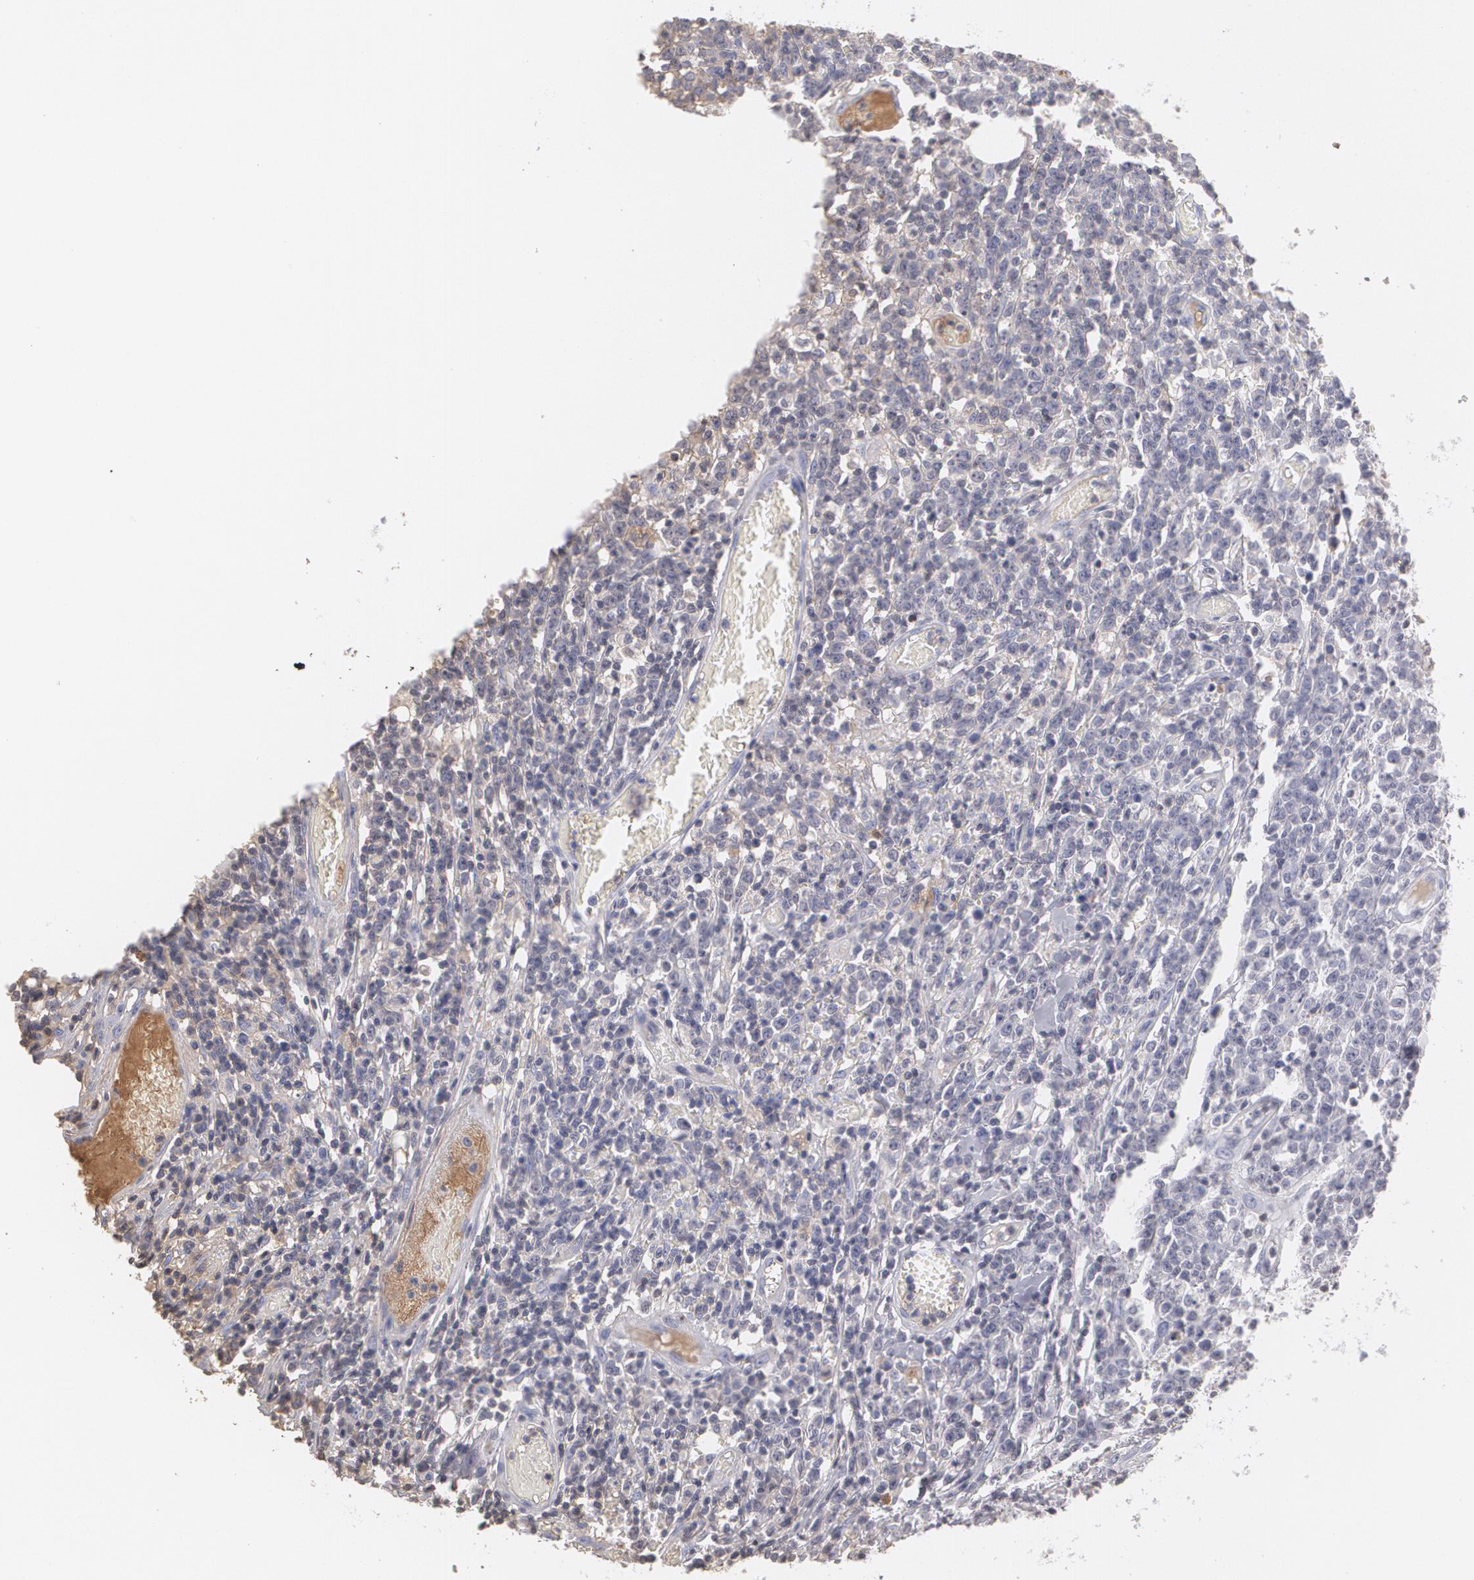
{"staining": {"intensity": "negative", "quantity": "none", "location": "none"}, "tissue": "lymphoma", "cell_type": "Tumor cells", "image_type": "cancer", "snomed": [{"axis": "morphology", "description": "Malignant lymphoma, non-Hodgkin's type, High grade"}, {"axis": "topography", "description": "Colon"}], "caption": "A photomicrograph of malignant lymphoma, non-Hodgkin's type (high-grade) stained for a protein demonstrates no brown staining in tumor cells.", "gene": "SERPINA1", "patient": {"sex": "male", "age": 82}}